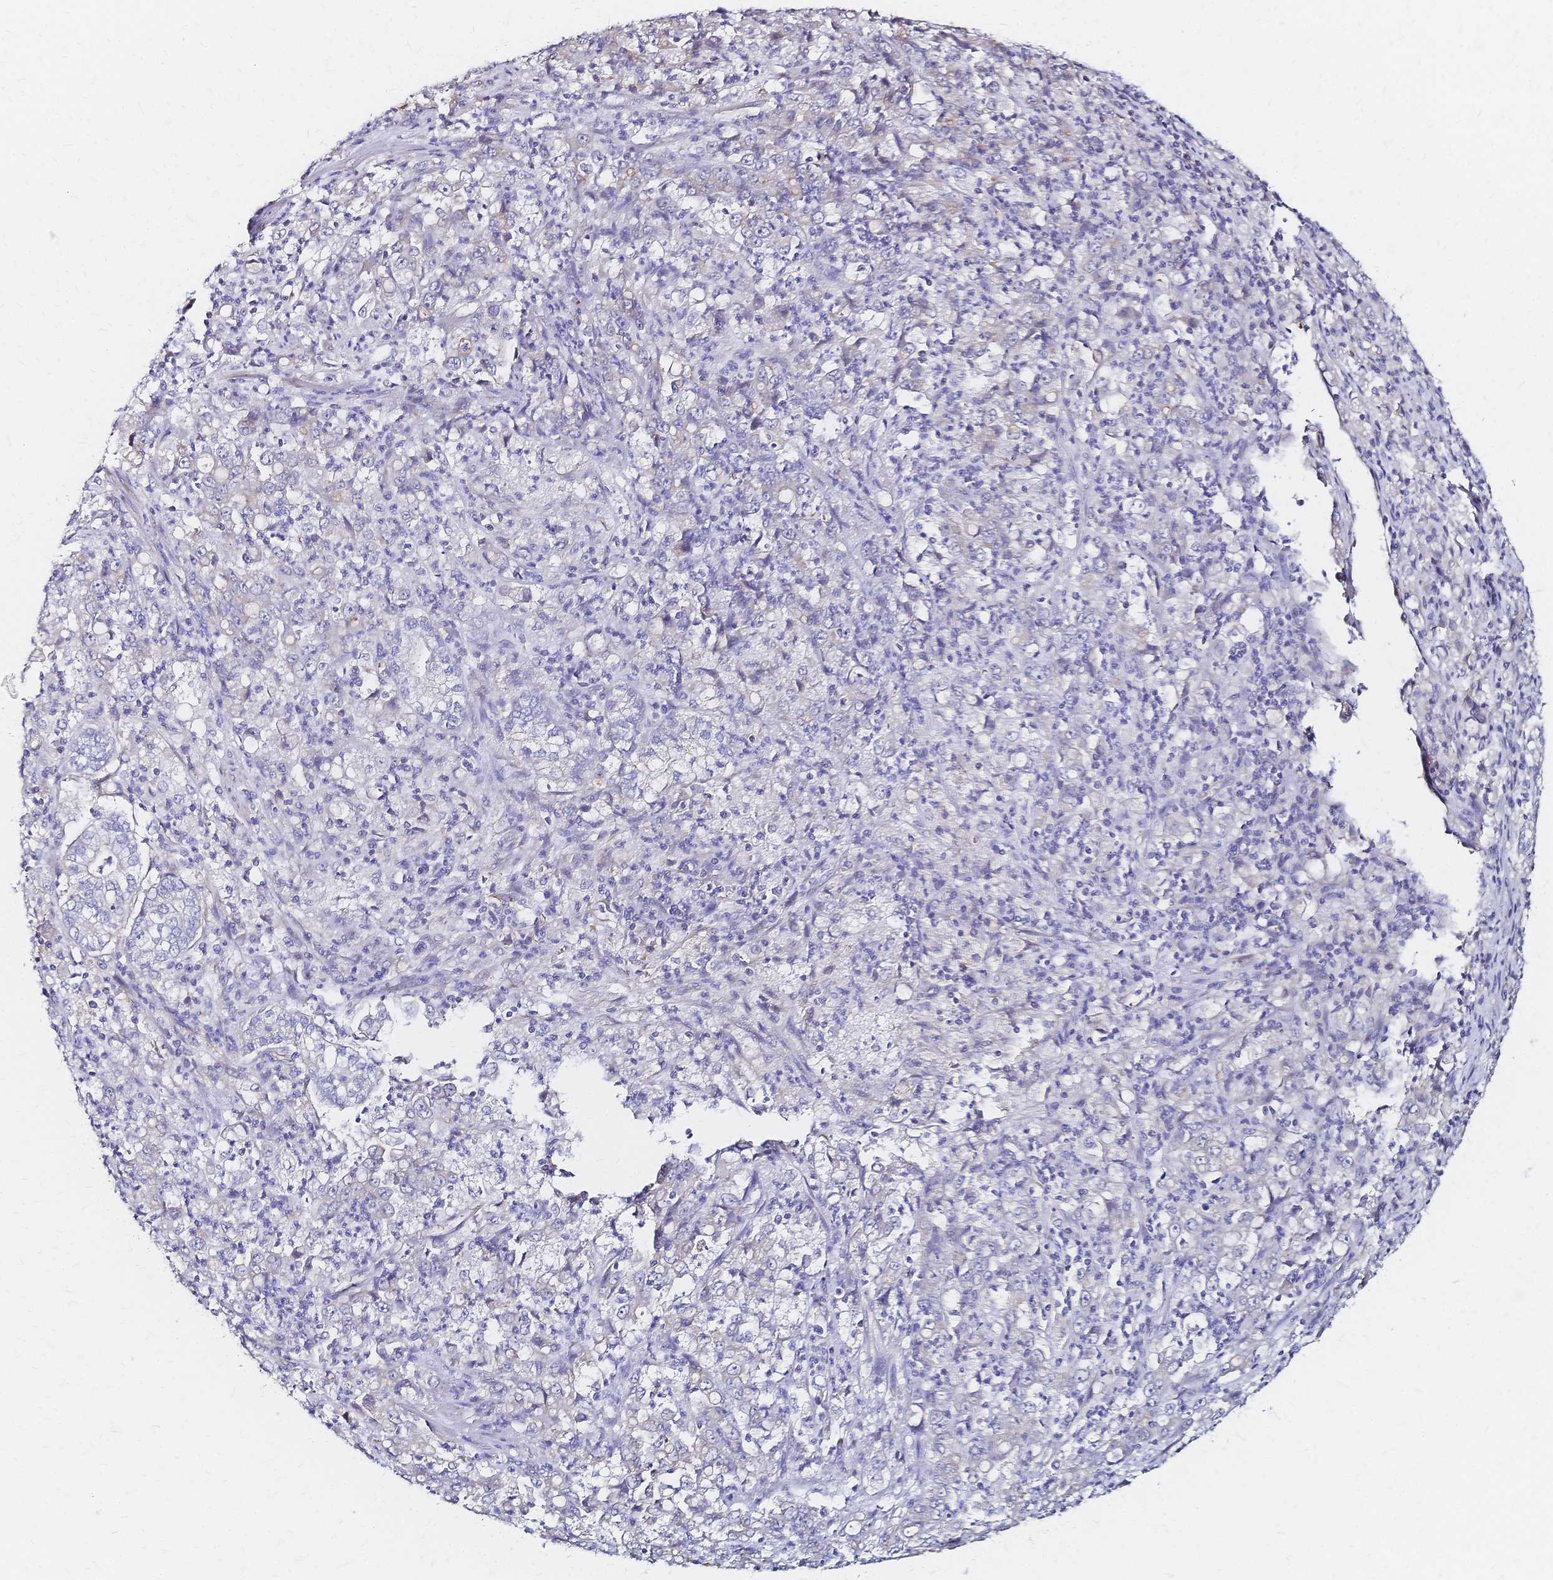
{"staining": {"intensity": "negative", "quantity": "none", "location": "none"}, "tissue": "stomach cancer", "cell_type": "Tumor cells", "image_type": "cancer", "snomed": [{"axis": "morphology", "description": "Adenocarcinoma, NOS"}, {"axis": "topography", "description": "Stomach, lower"}], "caption": "DAB (3,3'-diaminobenzidine) immunohistochemical staining of adenocarcinoma (stomach) reveals no significant positivity in tumor cells.", "gene": "SLC5A1", "patient": {"sex": "female", "age": 71}}